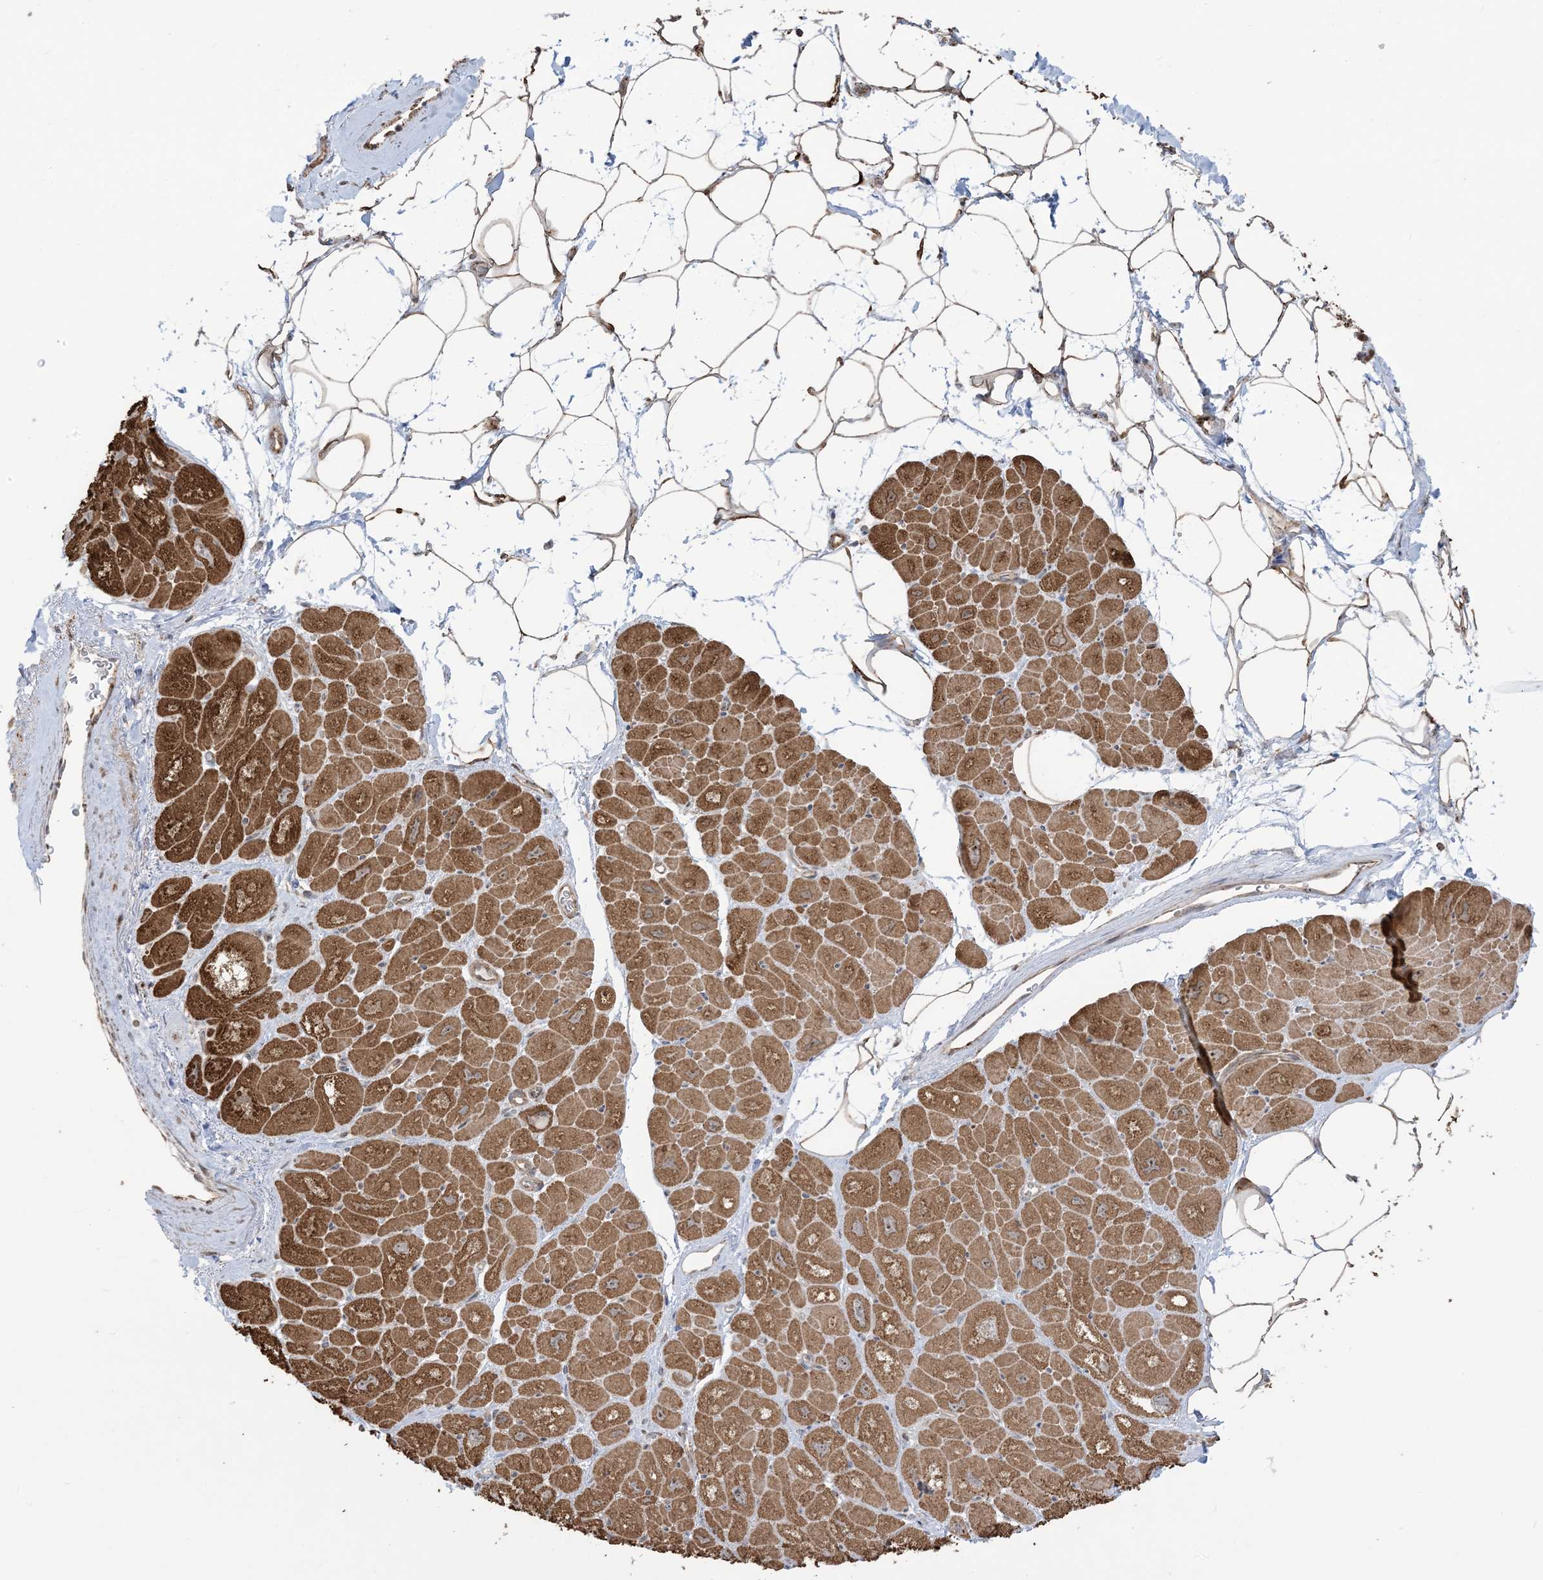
{"staining": {"intensity": "moderate", "quantity": ">75%", "location": "cytoplasmic/membranous,nuclear"}, "tissue": "heart muscle", "cell_type": "Cardiomyocytes", "image_type": "normal", "snomed": [{"axis": "morphology", "description": "Normal tissue, NOS"}, {"axis": "topography", "description": "Heart"}], "caption": "DAB immunohistochemical staining of unremarkable human heart muscle demonstrates moderate cytoplasmic/membranous,nuclear protein staining in approximately >75% of cardiomyocytes. (Brightfield microscopy of DAB IHC at high magnification).", "gene": "MAPKBP1", "patient": {"sex": "male", "age": 50}}